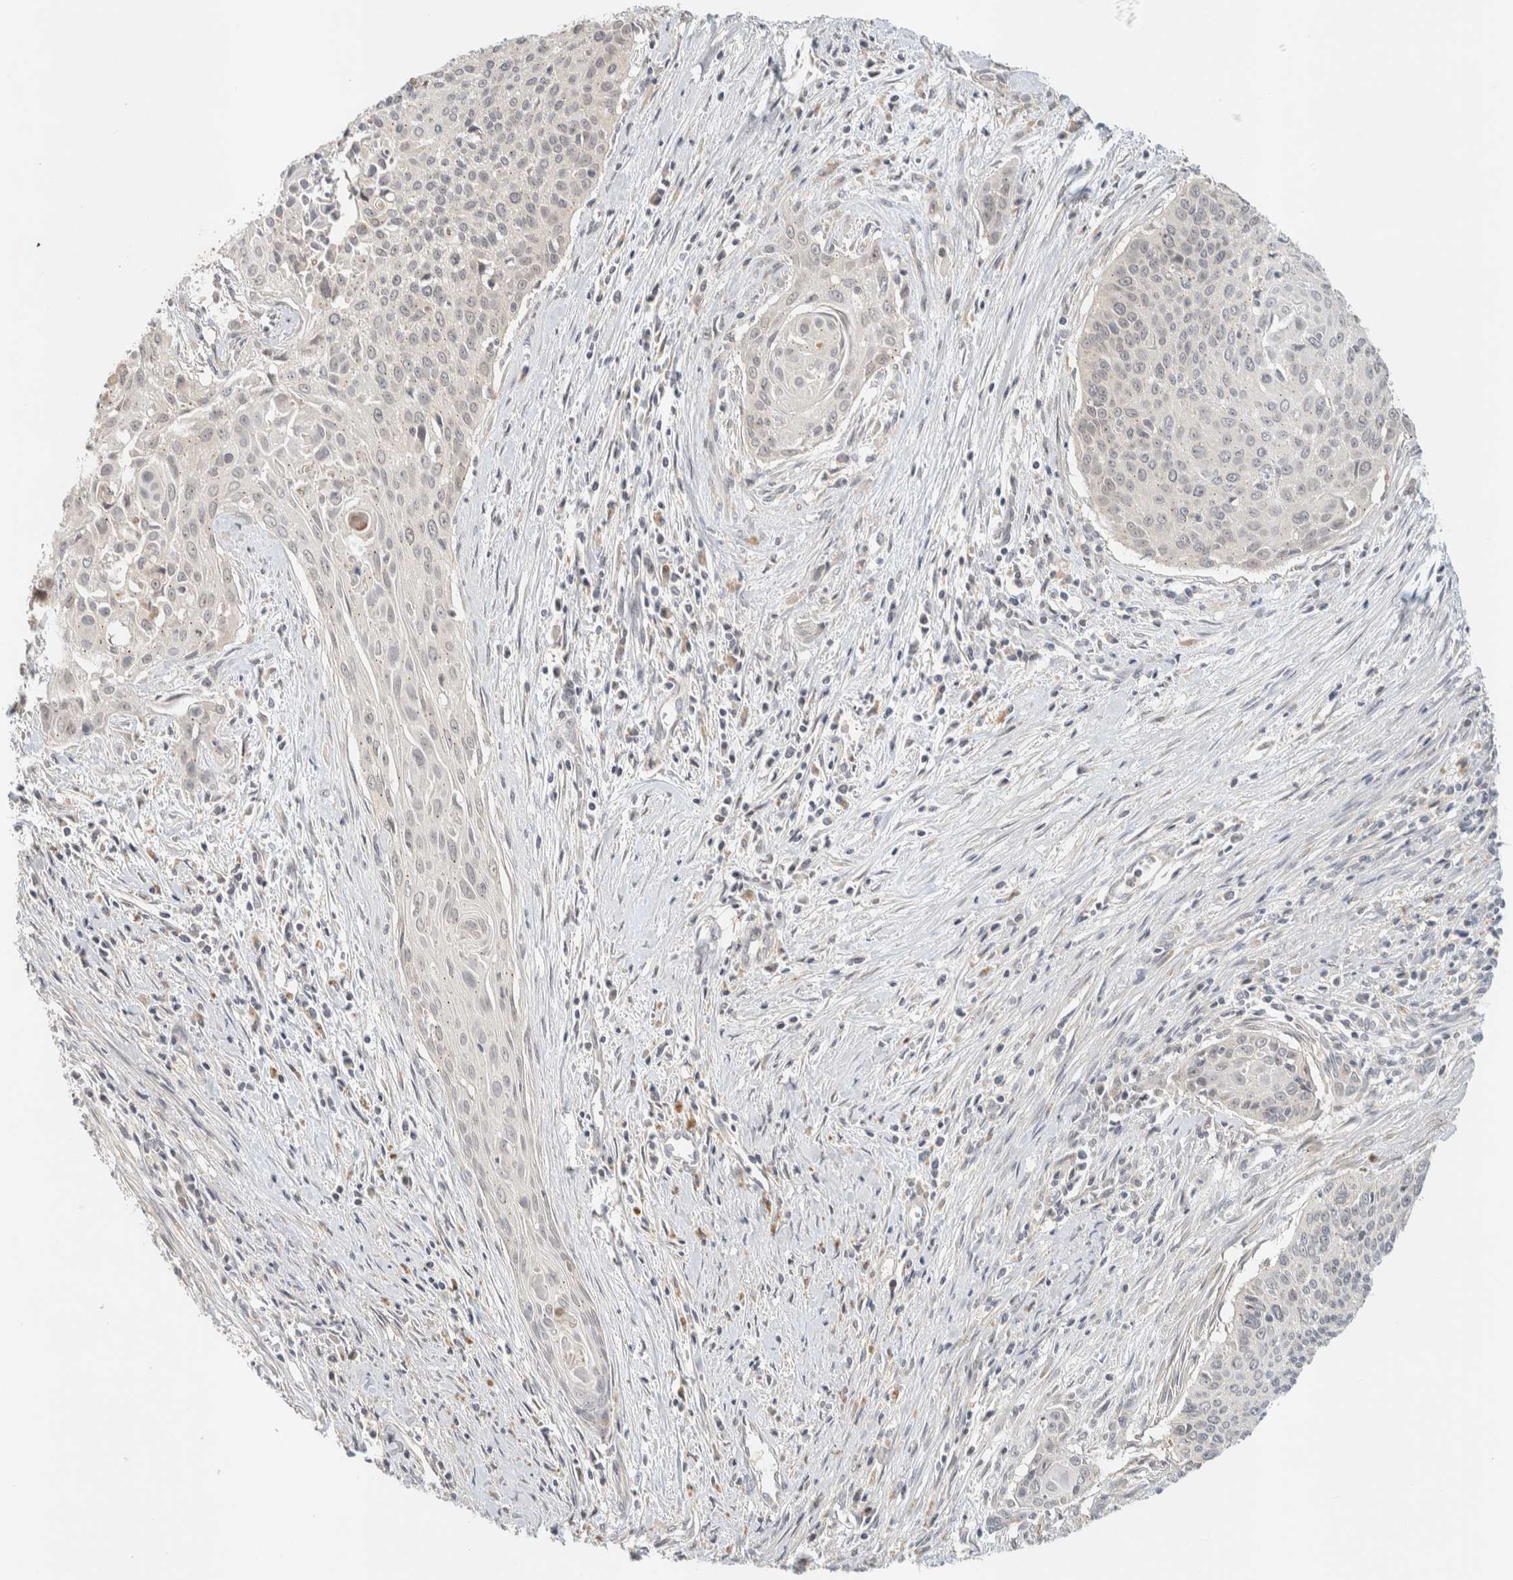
{"staining": {"intensity": "negative", "quantity": "none", "location": "none"}, "tissue": "cervical cancer", "cell_type": "Tumor cells", "image_type": "cancer", "snomed": [{"axis": "morphology", "description": "Squamous cell carcinoma, NOS"}, {"axis": "topography", "description": "Cervix"}], "caption": "Cervical cancer was stained to show a protein in brown. There is no significant positivity in tumor cells.", "gene": "ITPA", "patient": {"sex": "female", "age": 55}}